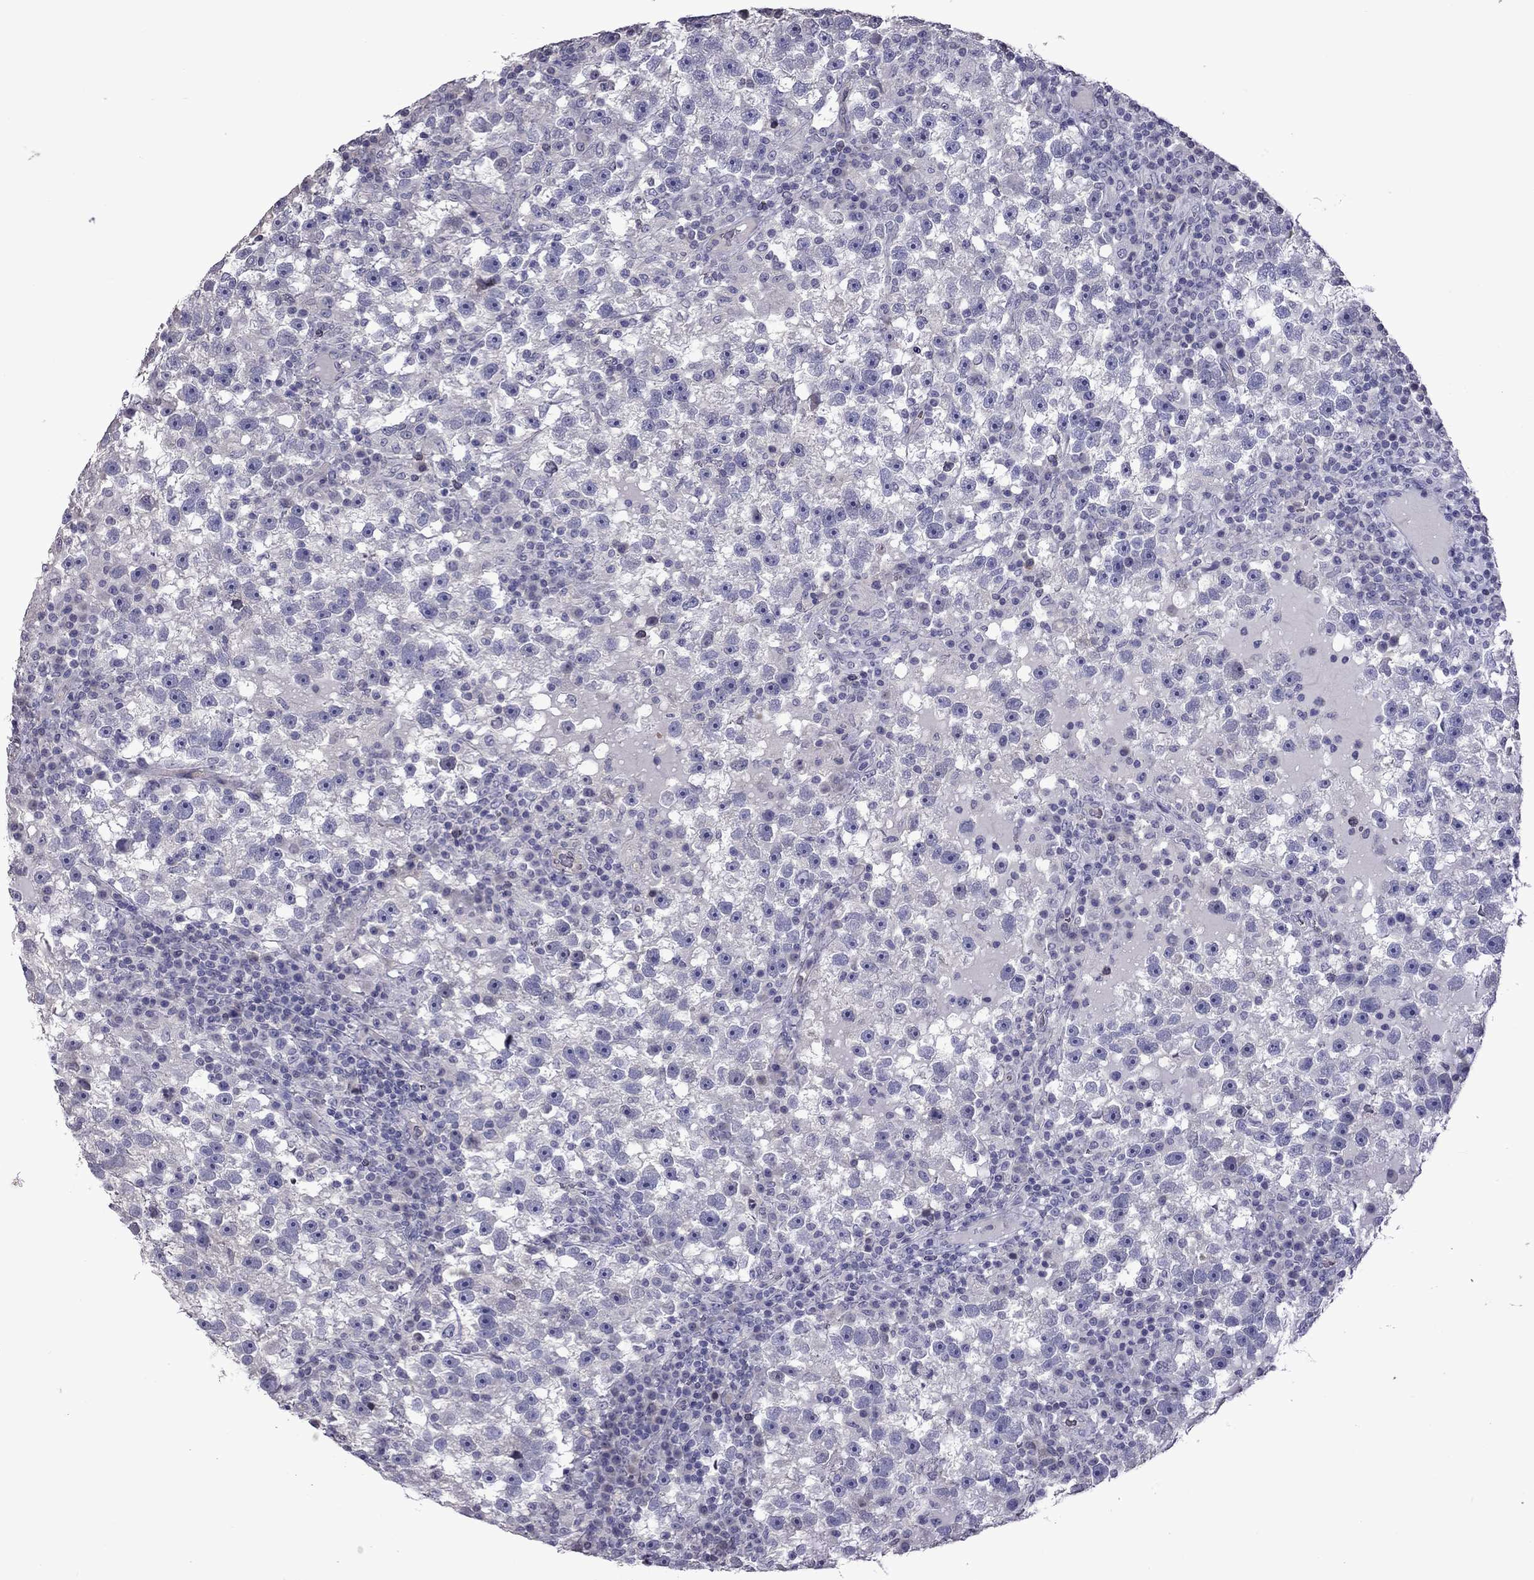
{"staining": {"intensity": "negative", "quantity": "none", "location": "none"}, "tissue": "testis cancer", "cell_type": "Tumor cells", "image_type": "cancer", "snomed": [{"axis": "morphology", "description": "Seminoma, NOS"}, {"axis": "topography", "description": "Testis"}], "caption": "High magnification brightfield microscopy of testis cancer (seminoma) stained with DAB (3,3'-diaminobenzidine) (brown) and counterstained with hematoxylin (blue): tumor cells show no significant positivity.", "gene": "FEZ1", "patient": {"sex": "male", "age": 47}}